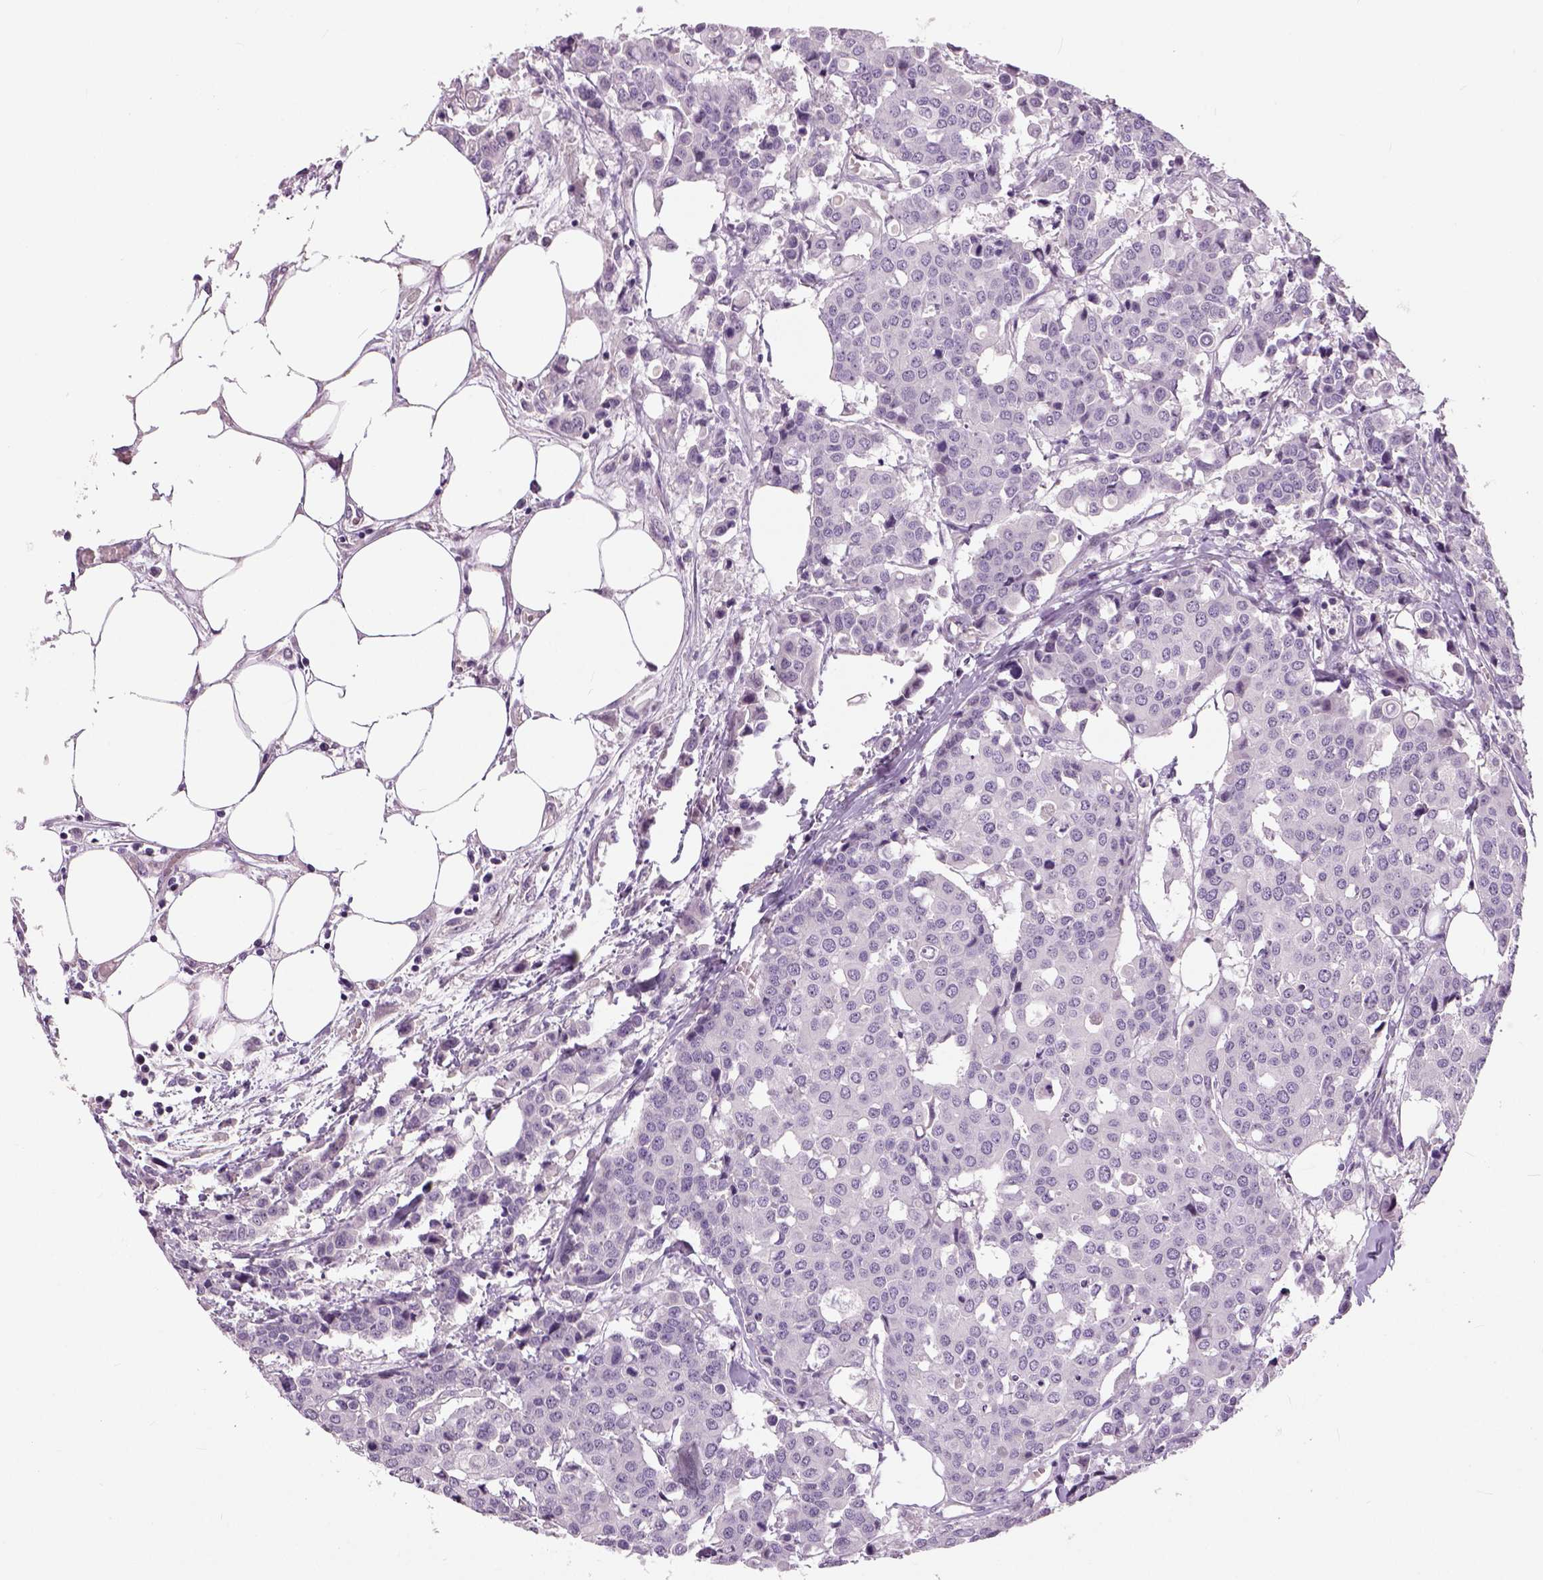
{"staining": {"intensity": "negative", "quantity": "none", "location": "none"}, "tissue": "carcinoid", "cell_type": "Tumor cells", "image_type": "cancer", "snomed": [{"axis": "morphology", "description": "Carcinoid, malignant, NOS"}, {"axis": "topography", "description": "Colon"}], "caption": "Carcinoid was stained to show a protein in brown. There is no significant positivity in tumor cells. (DAB immunohistochemistry visualized using brightfield microscopy, high magnification).", "gene": "NECAB1", "patient": {"sex": "male", "age": 81}}